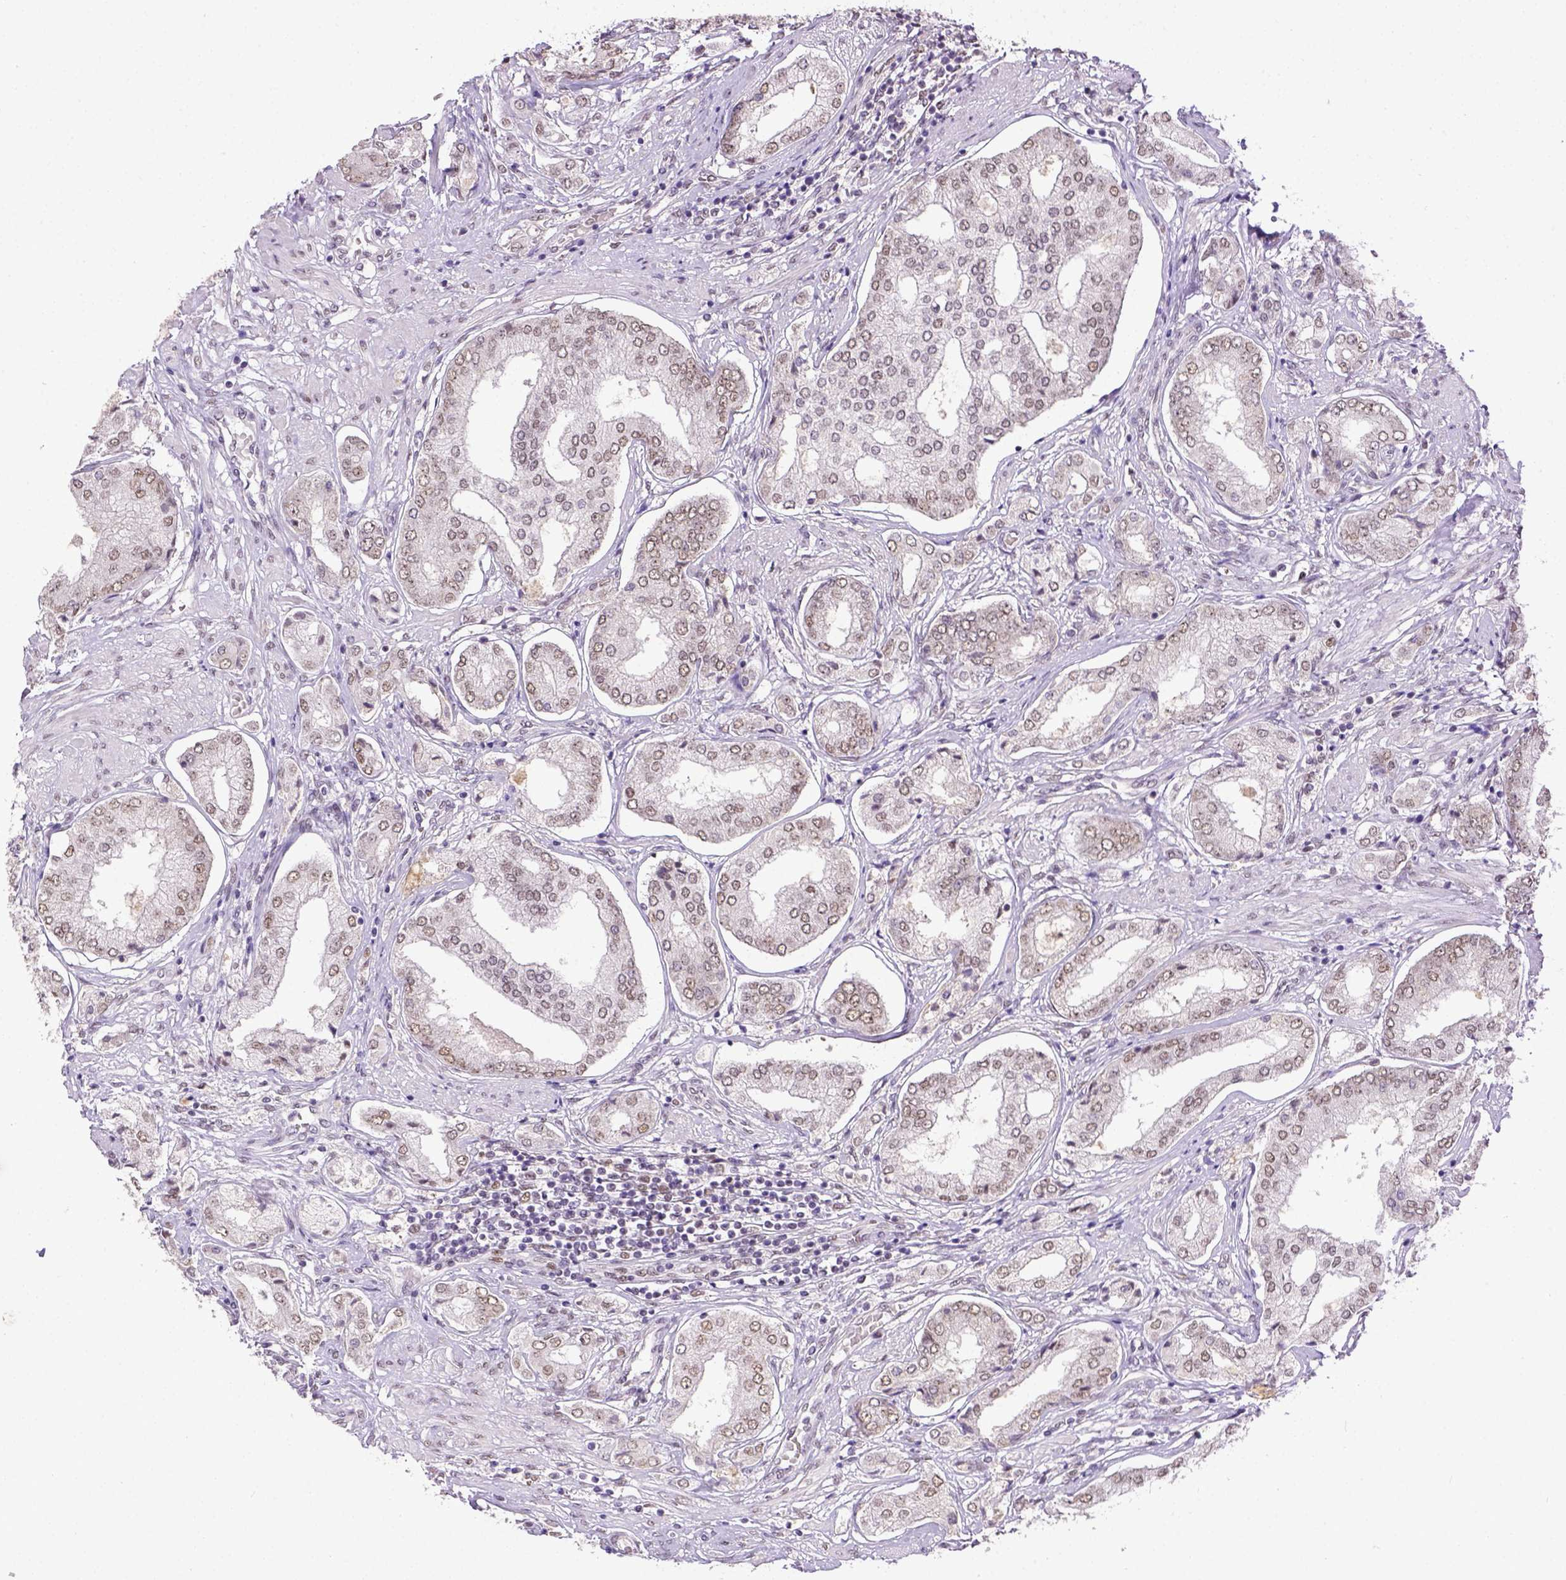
{"staining": {"intensity": "weak", "quantity": "25%-75%", "location": "nuclear"}, "tissue": "prostate cancer", "cell_type": "Tumor cells", "image_type": "cancer", "snomed": [{"axis": "morphology", "description": "Adenocarcinoma, NOS"}, {"axis": "topography", "description": "Prostate"}], "caption": "Human prostate adenocarcinoma stained with a protein marker shows weak staining in tumor cells.", "gene": "ERCC1", "patient": {"sex": "male", "age": 63}}